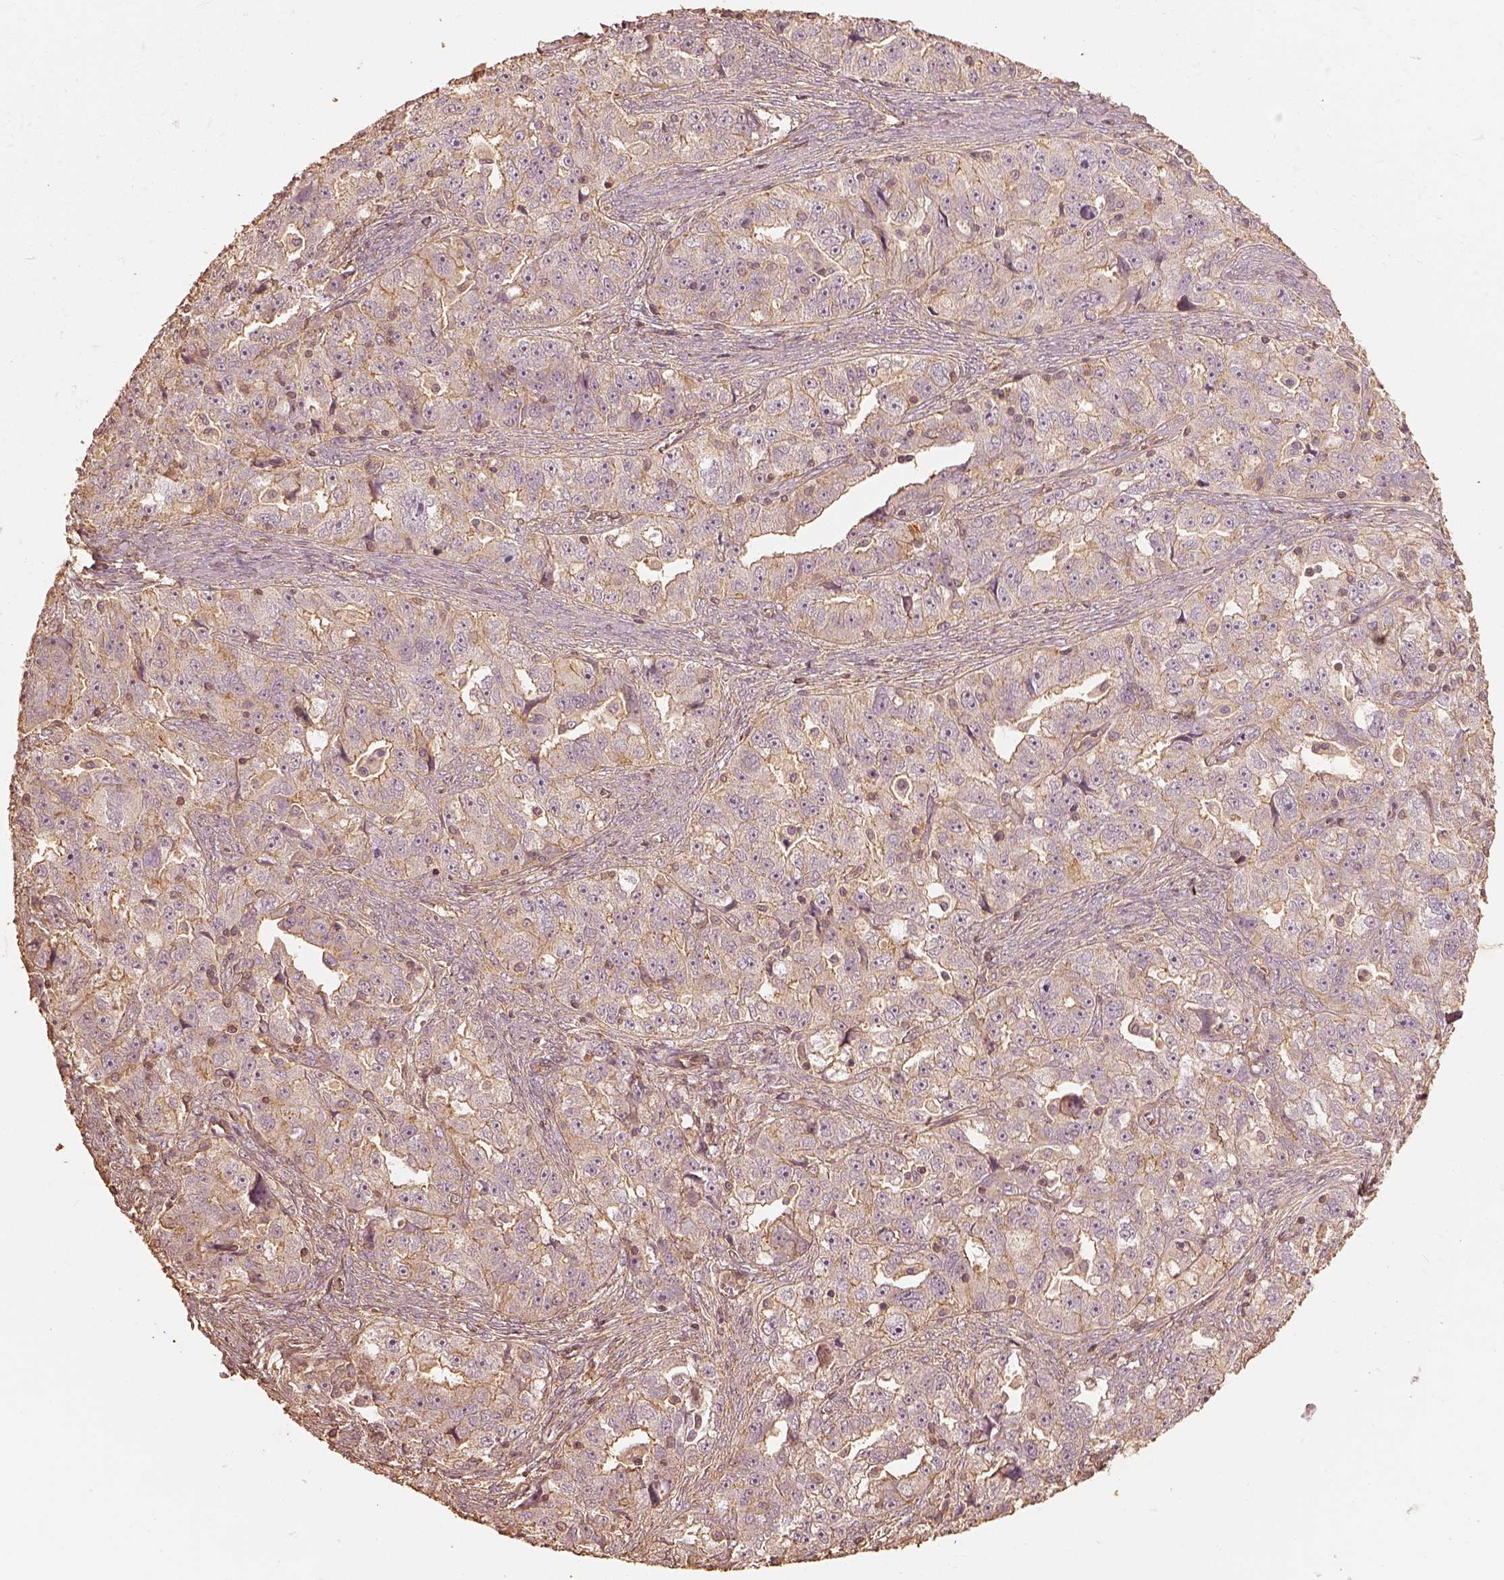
{"staining": {"intensity": "moderate", "quantity": "25%-75%", "location": "cytoplasmic/membranous"}, "tissue": "ovarian cancer", "cell_type": "Tumor cells", "image_type": "cancer", "snomed": [{"axis": "morphology", "description": "Cystadenocarcinoma, serous, NOS"}, {"axis": "topography", "description": "Ovary"}], "caption": "The immunohistochemical stain labels moderate cytoplasmic/membranous positivity in tumor cells of ovarian cancer tissue.", "gene": "WDR7", "patient": {"sex": "female", "age": 51}}